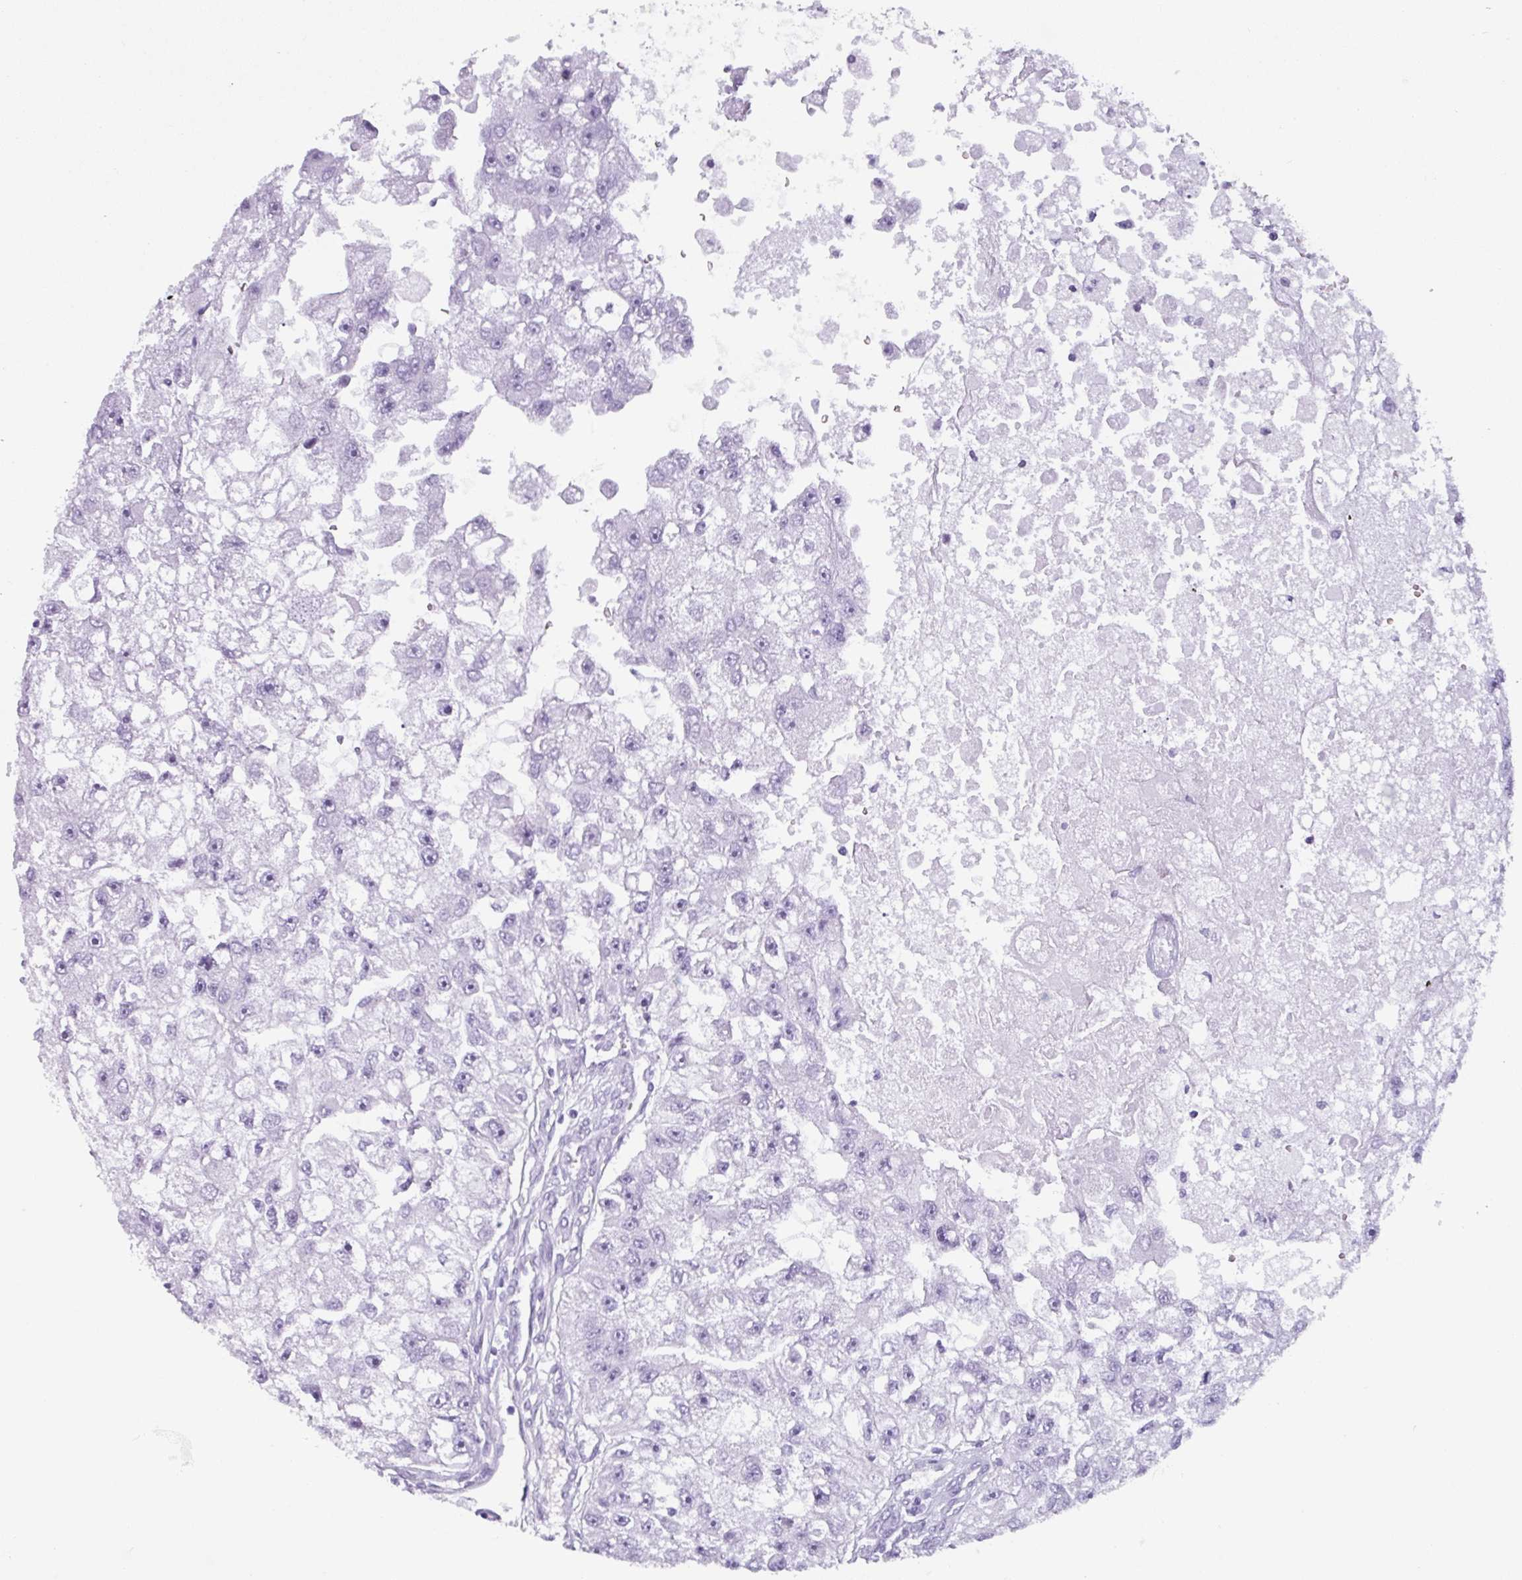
{"staining": {"intensity": "negative", "quantity": "none", "location": "none"}, "tissue": "renal cancer", "cell_type": "Tumor cells", "image_type": "cancer", "snomed": [{"axis": "morphology", "description": "Adenocarcinoma, NOS"}, {"axis": "topography", "description": "Kidney"}], "caption": "Tumor cells show no significant expression in renal adenocarcinoma.", "gene": "CRYBB2", "patient": {"sex": "male", "age": 63}}